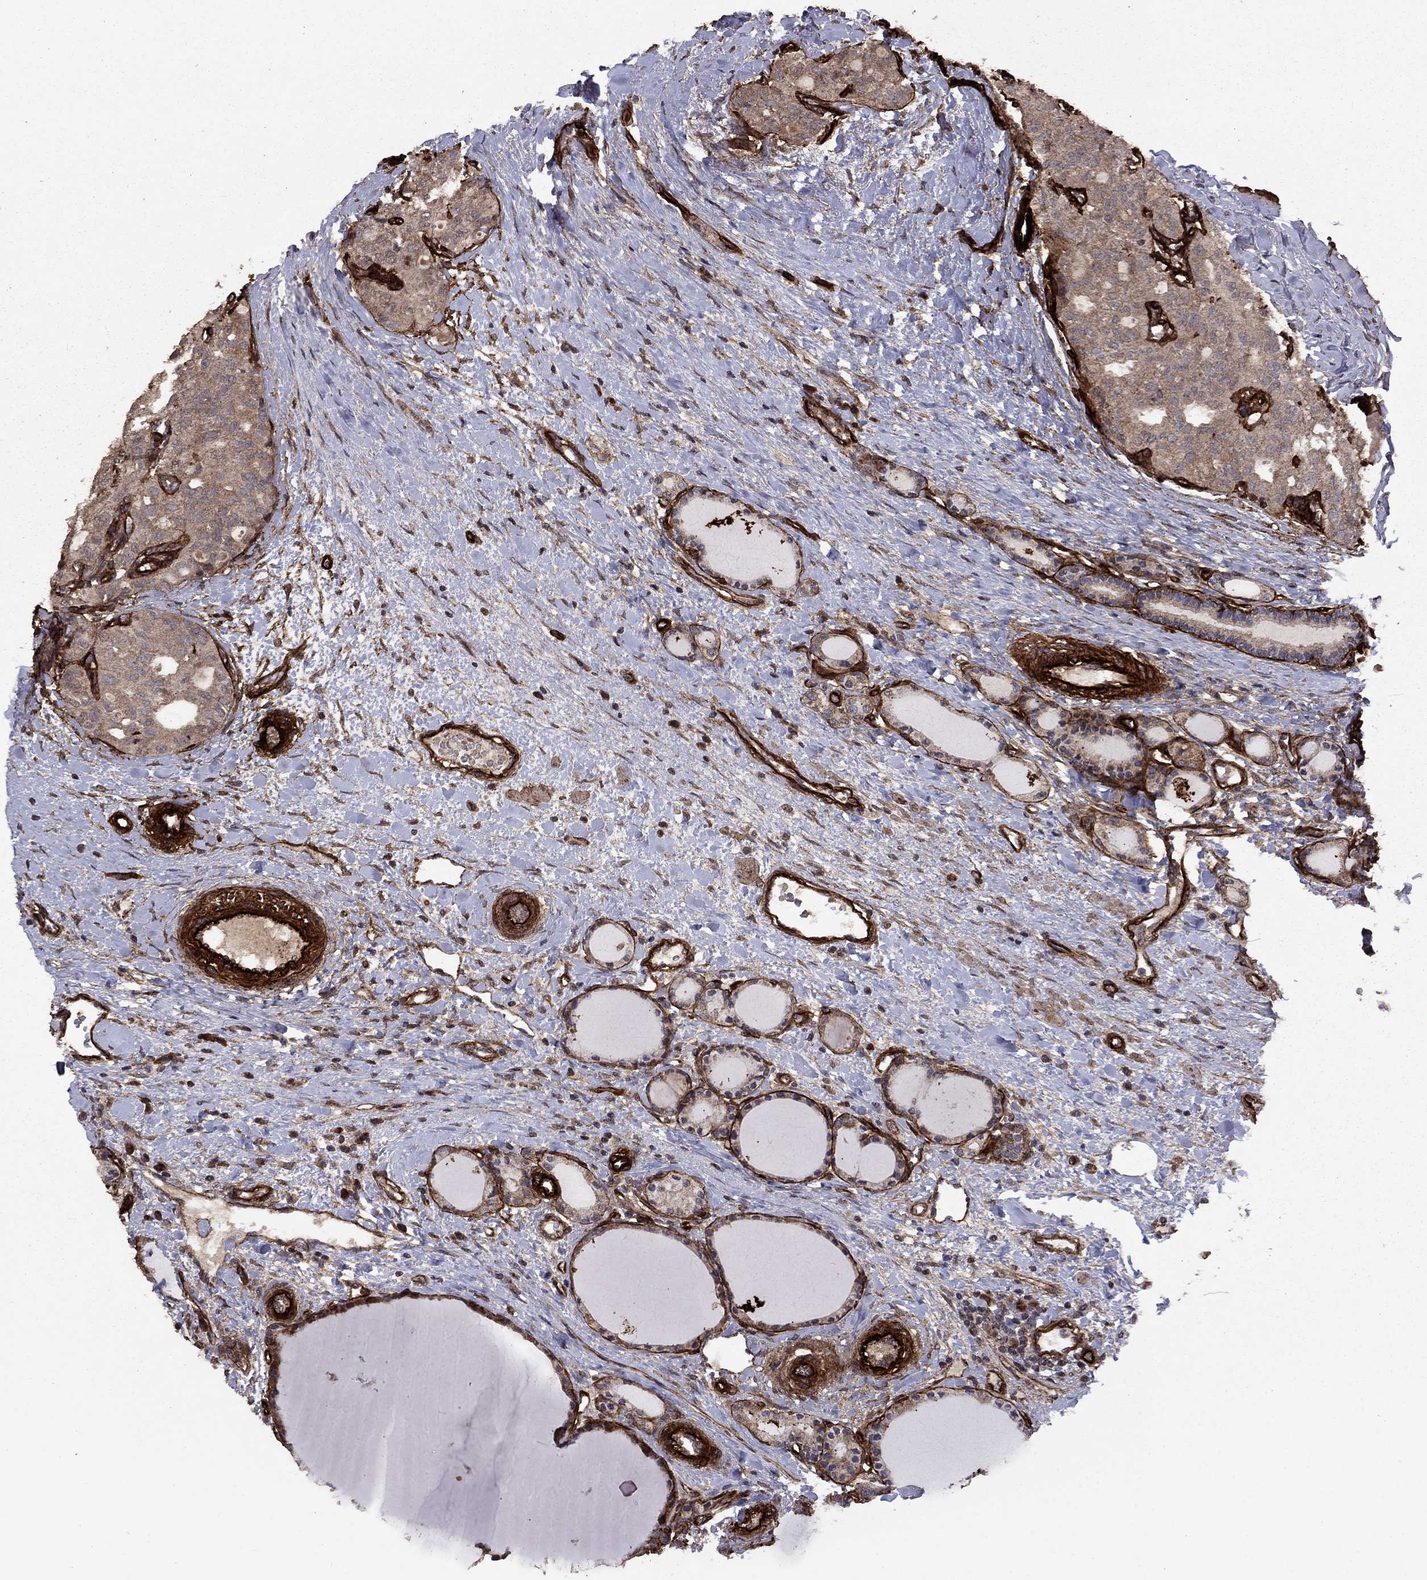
{"staining": {"intensity": "moderate", "quantity": "25%-75%", "location": "cytoplasmic/membranous"}, "tissue": "thyroid cancer", "cell_type": "Tumor cells", "image_type": "cancer", "snomed": [{"axis": "morphology", "description": "Follicular adenoma carcinoma, NOS"}, {"axis": "topography", "description": "Thyroid gland"}], "caption": "Thyroid cancer (follicular adenoma carcinoma) stained with immunohistochemistry demonstrates moderate cytoplasmic/membranous staining in about 25%-75% of tumor cells.", "gene": "COL18A1", "patient": {"sex": "male", "age": 75}}